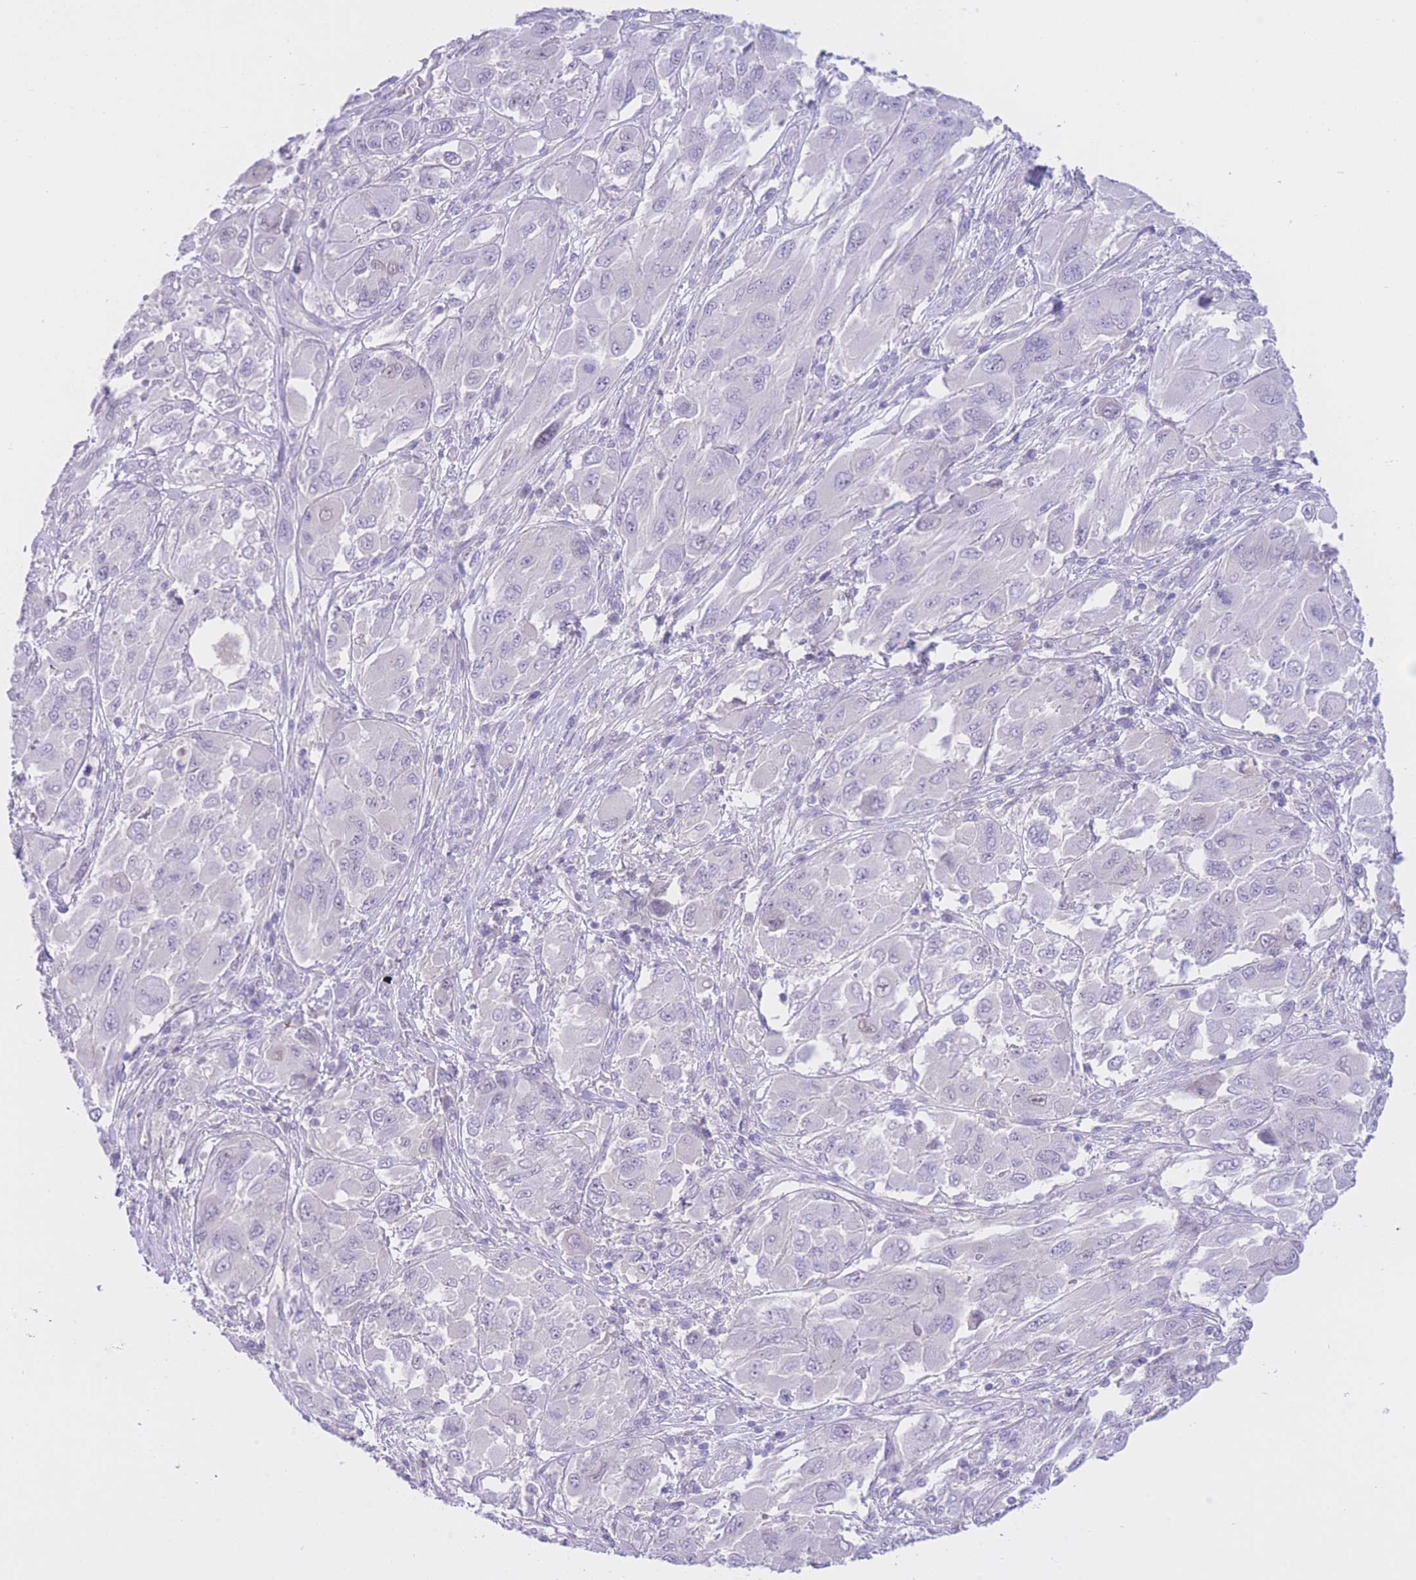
{"staining": {"intensity": "negative", "quantity": "none", "location": "none"}, "tissue": "melanoma", "cell_type": "Tumor cells", "image_type": "cancer", "snomed": [{"axis": "morphology", "description": "Malignant melanoma, NOS"}, {"axis": "topography", "description": "Skin"}], "caption": "IHC histopathology image of neoplastic tissue: malignant melanoma stained with DAB (3,3'-diaminobenzidine) shows no significant protein positivity in tumor cells. (DAB (3,3'-diaminobenzidine) IHC visualized using brightfield microscopy, high magnification).", "gene": "ZNF212", "patient": {"sex": "female", "age": 91}}